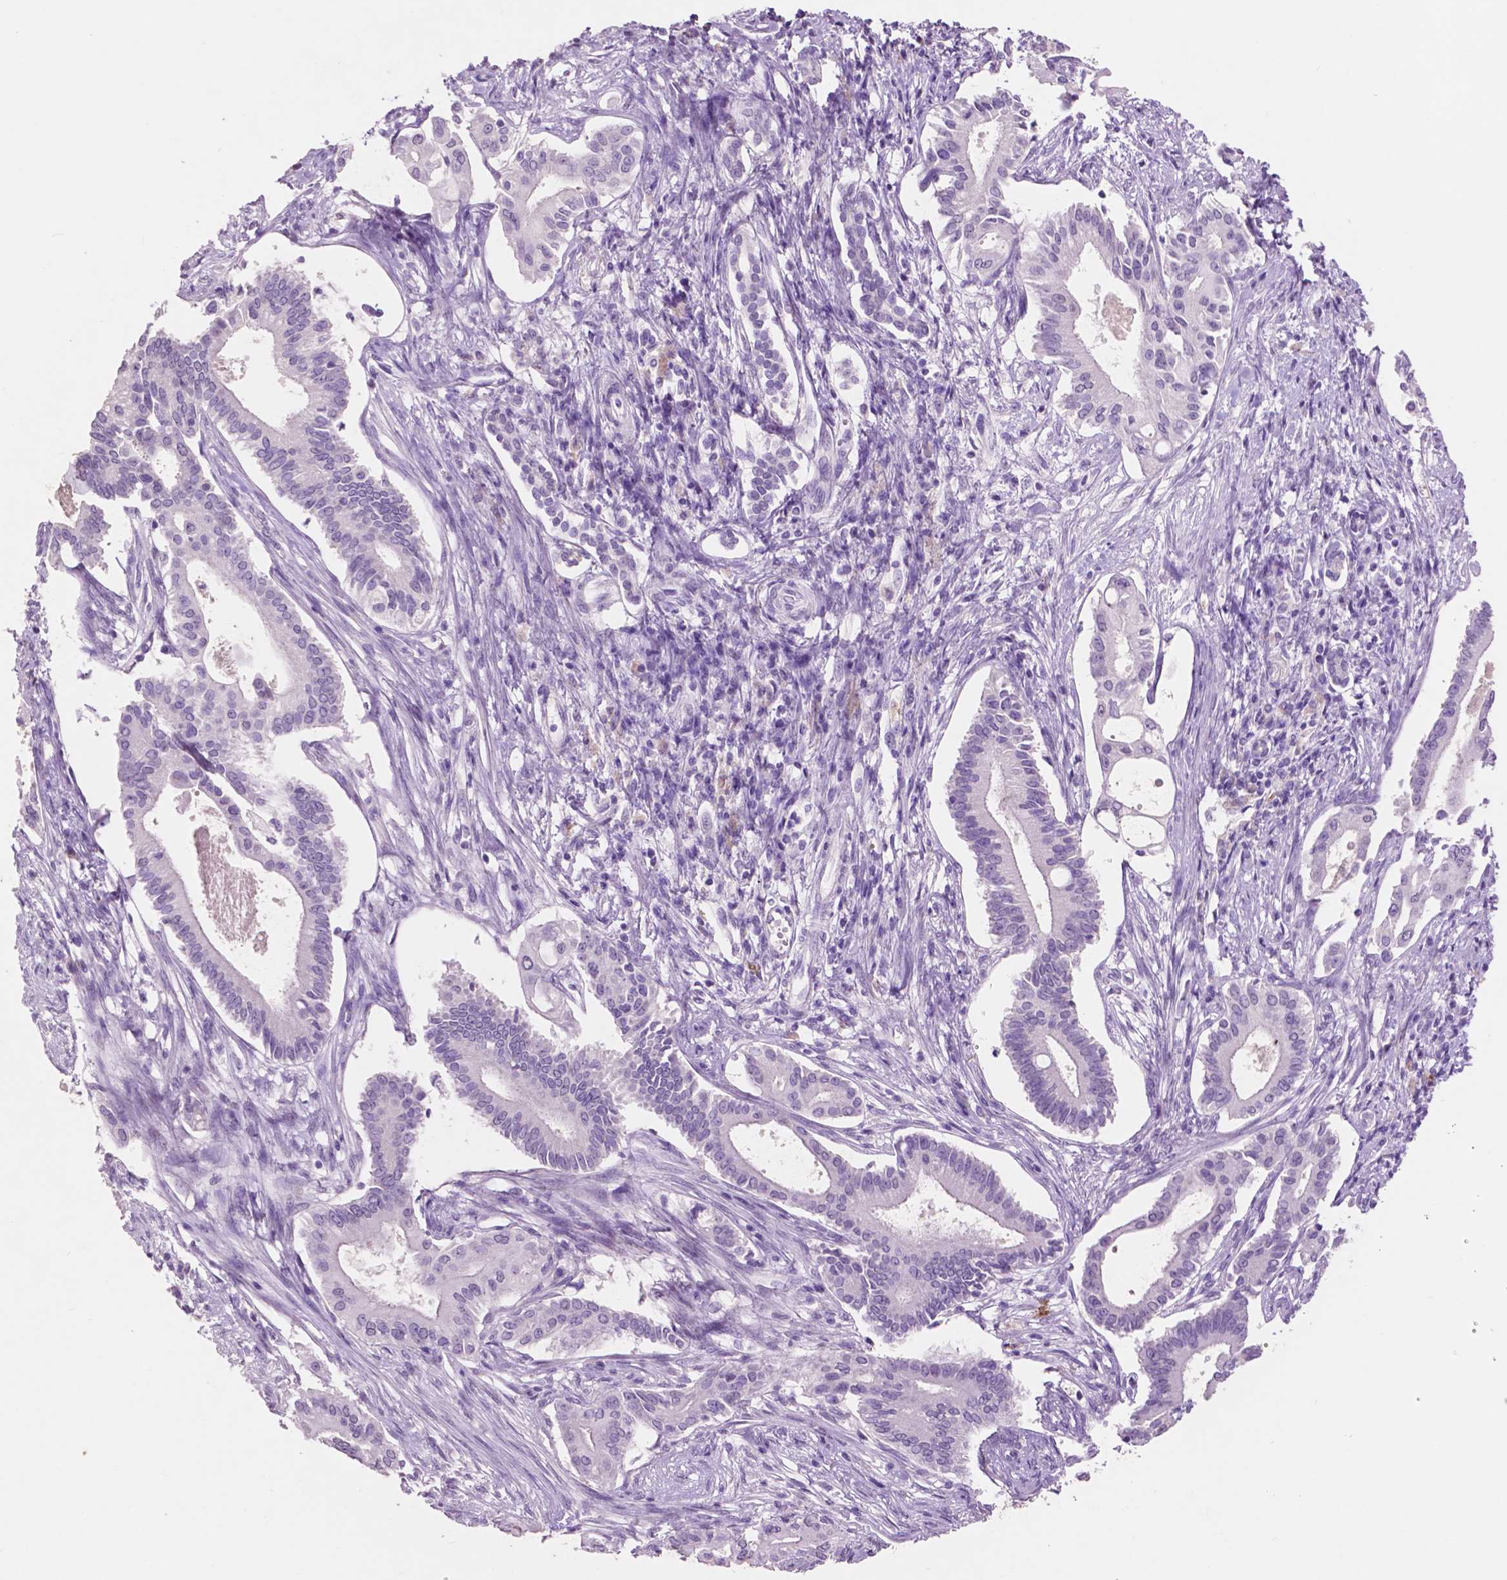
{"staining": {"intensity": "negative", "quantity": "none", "location": "none"}, "tissue": "pancreatic cancer", "cell_type": "Tumor cells", "image_type": "cancer", "snomed": [{"axis": "morphology", "description": "Adenocarcinoma, NOS"}, {"axis": "topography", "description": "Pancreas"}], "caption": "Tumor cells show no significant expression in pancreatic cancer.", "gene": "IDO1", "patient": {"sex": "female", "age": 68}}